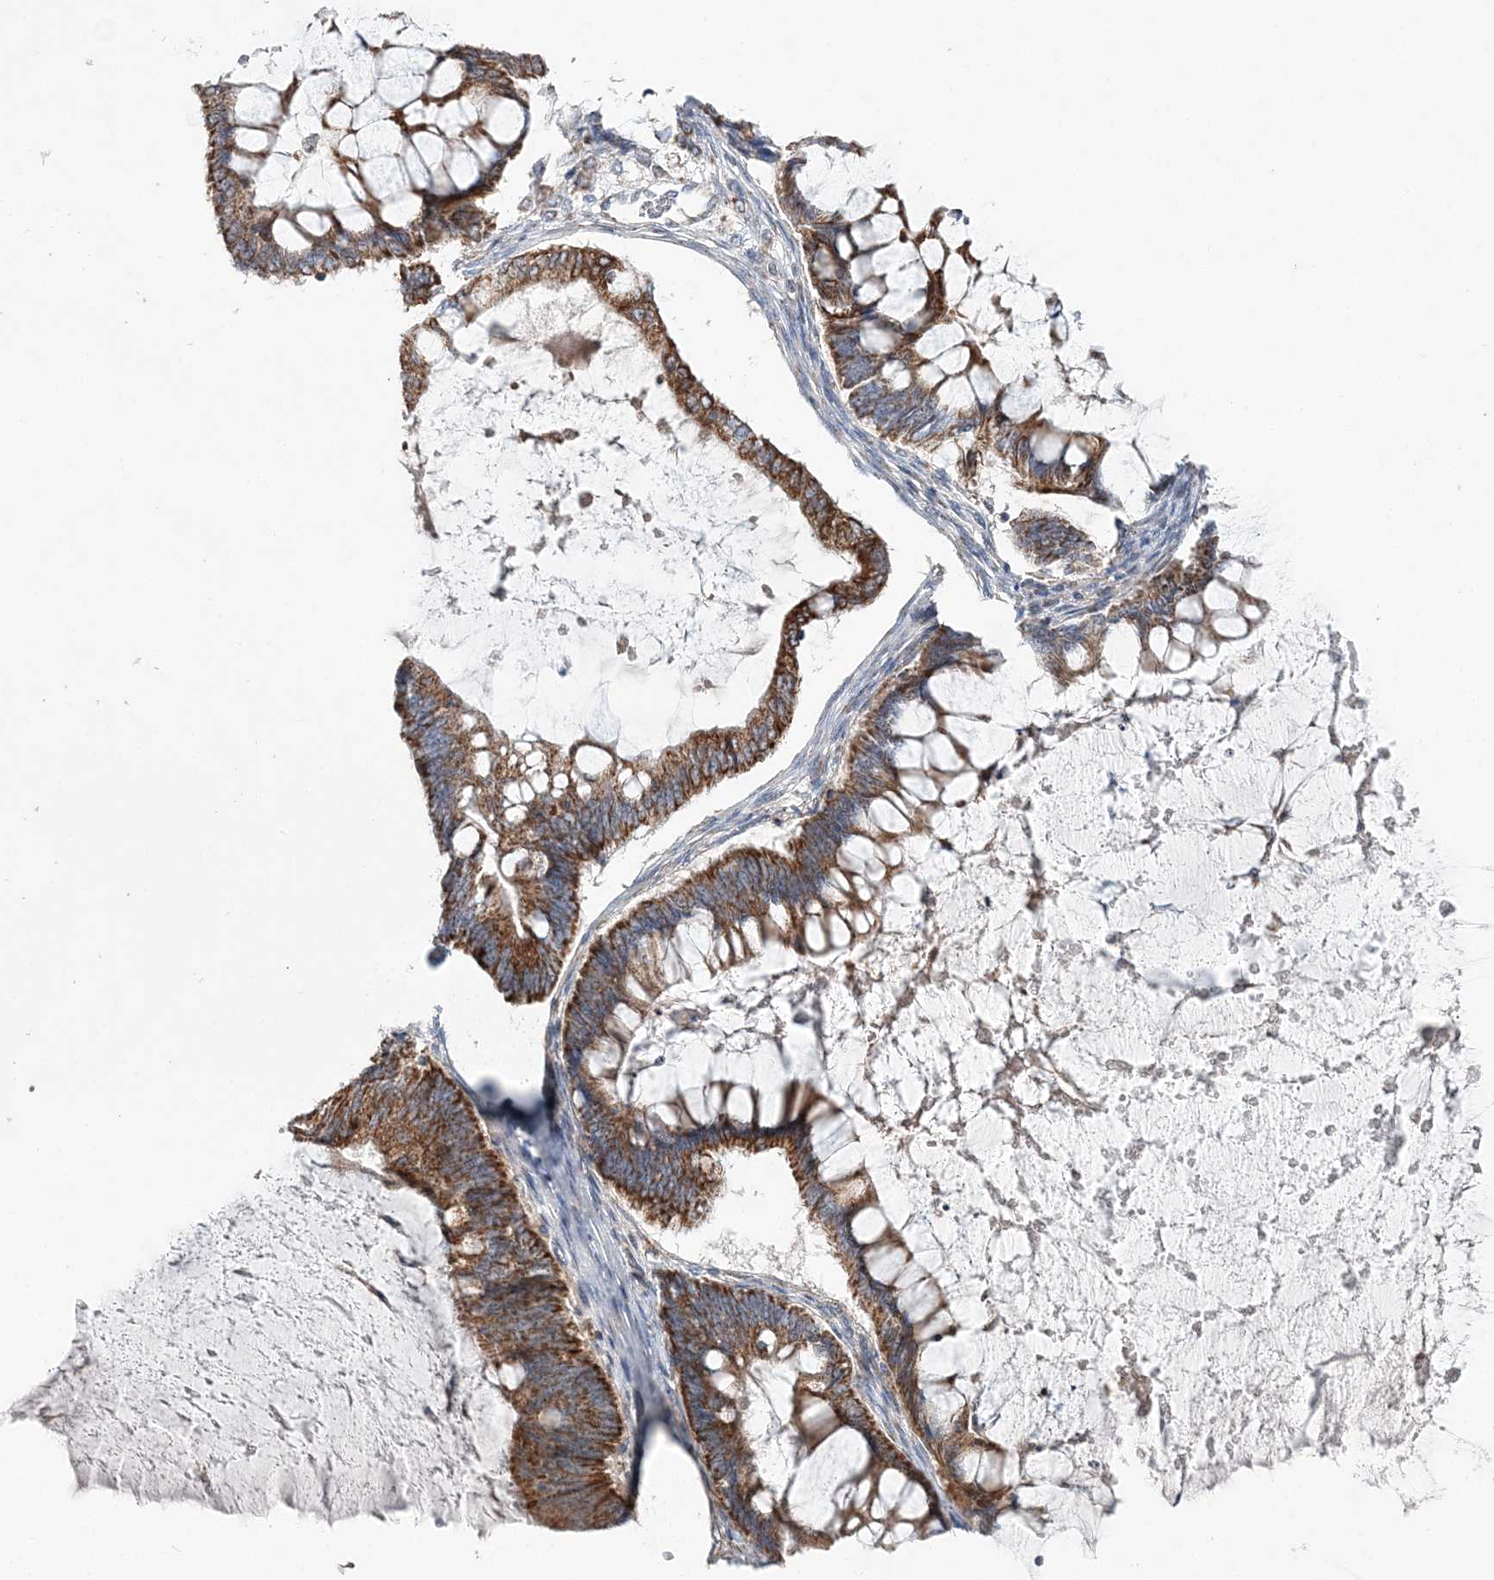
{"staining": {"intensity": "strong", "quantity": ">75%", "location": "cytoplasmic/membranous"}, "tissue": "ovarian cancer", "cell_type": "Tumor cells", "image_type": "cancer", "snomed": [{"axis": "morphology", "description": "Cystadenocarcinoma, mucinous, NOS"}, {"axis": "topography", "description": "Ovary"}], "caption": "Protein staining exhibits strong cytoplasmic/membranous positivity in approximately >75% of tumor cells in ovarian cancer (mucinous cystadenocarcinoma).", "gene": "OPA1", "patient": {"sex": "female", "age": 61}}